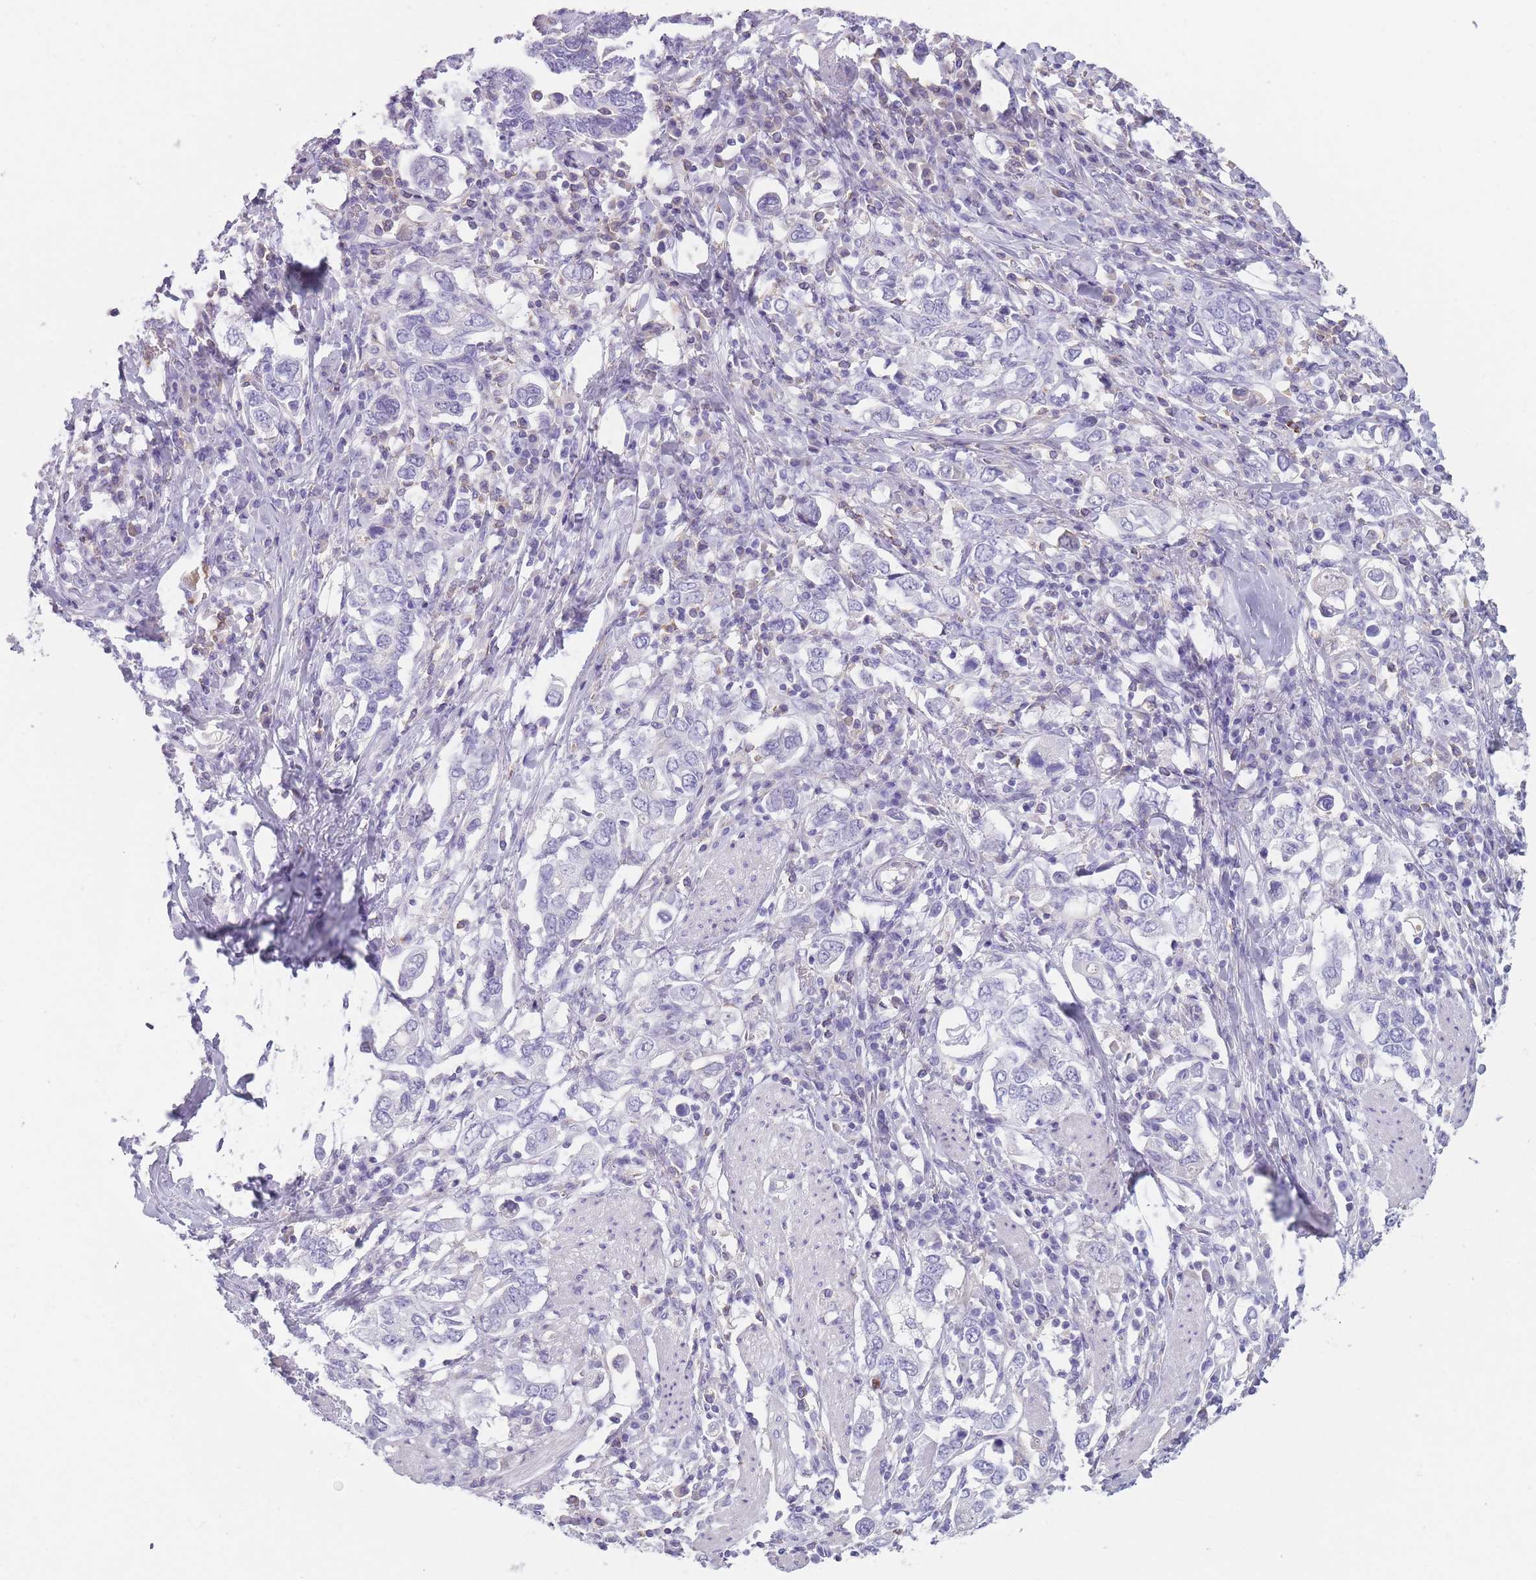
{"staining": {"intensity": "negative", "quantity": "none", "location": "none"}, "tissue": "stomach cancer", "cell_type": "Tumor cells", "image_type": "cancer", "snomed": [{"axis": "morphology", "description": "Adenocarcinoma, NOS"}, {"axis": "topography", "description": "Stomach, upper"}, {"axis": "topography", "description": "Stomach"}], "caption": "This is an IHC photomicrograph of human adenocarcinoma (stomach). There is no expression in tumor cells.", "gene": "CR1L", "patient": {"sex": "male", "age": 62}}